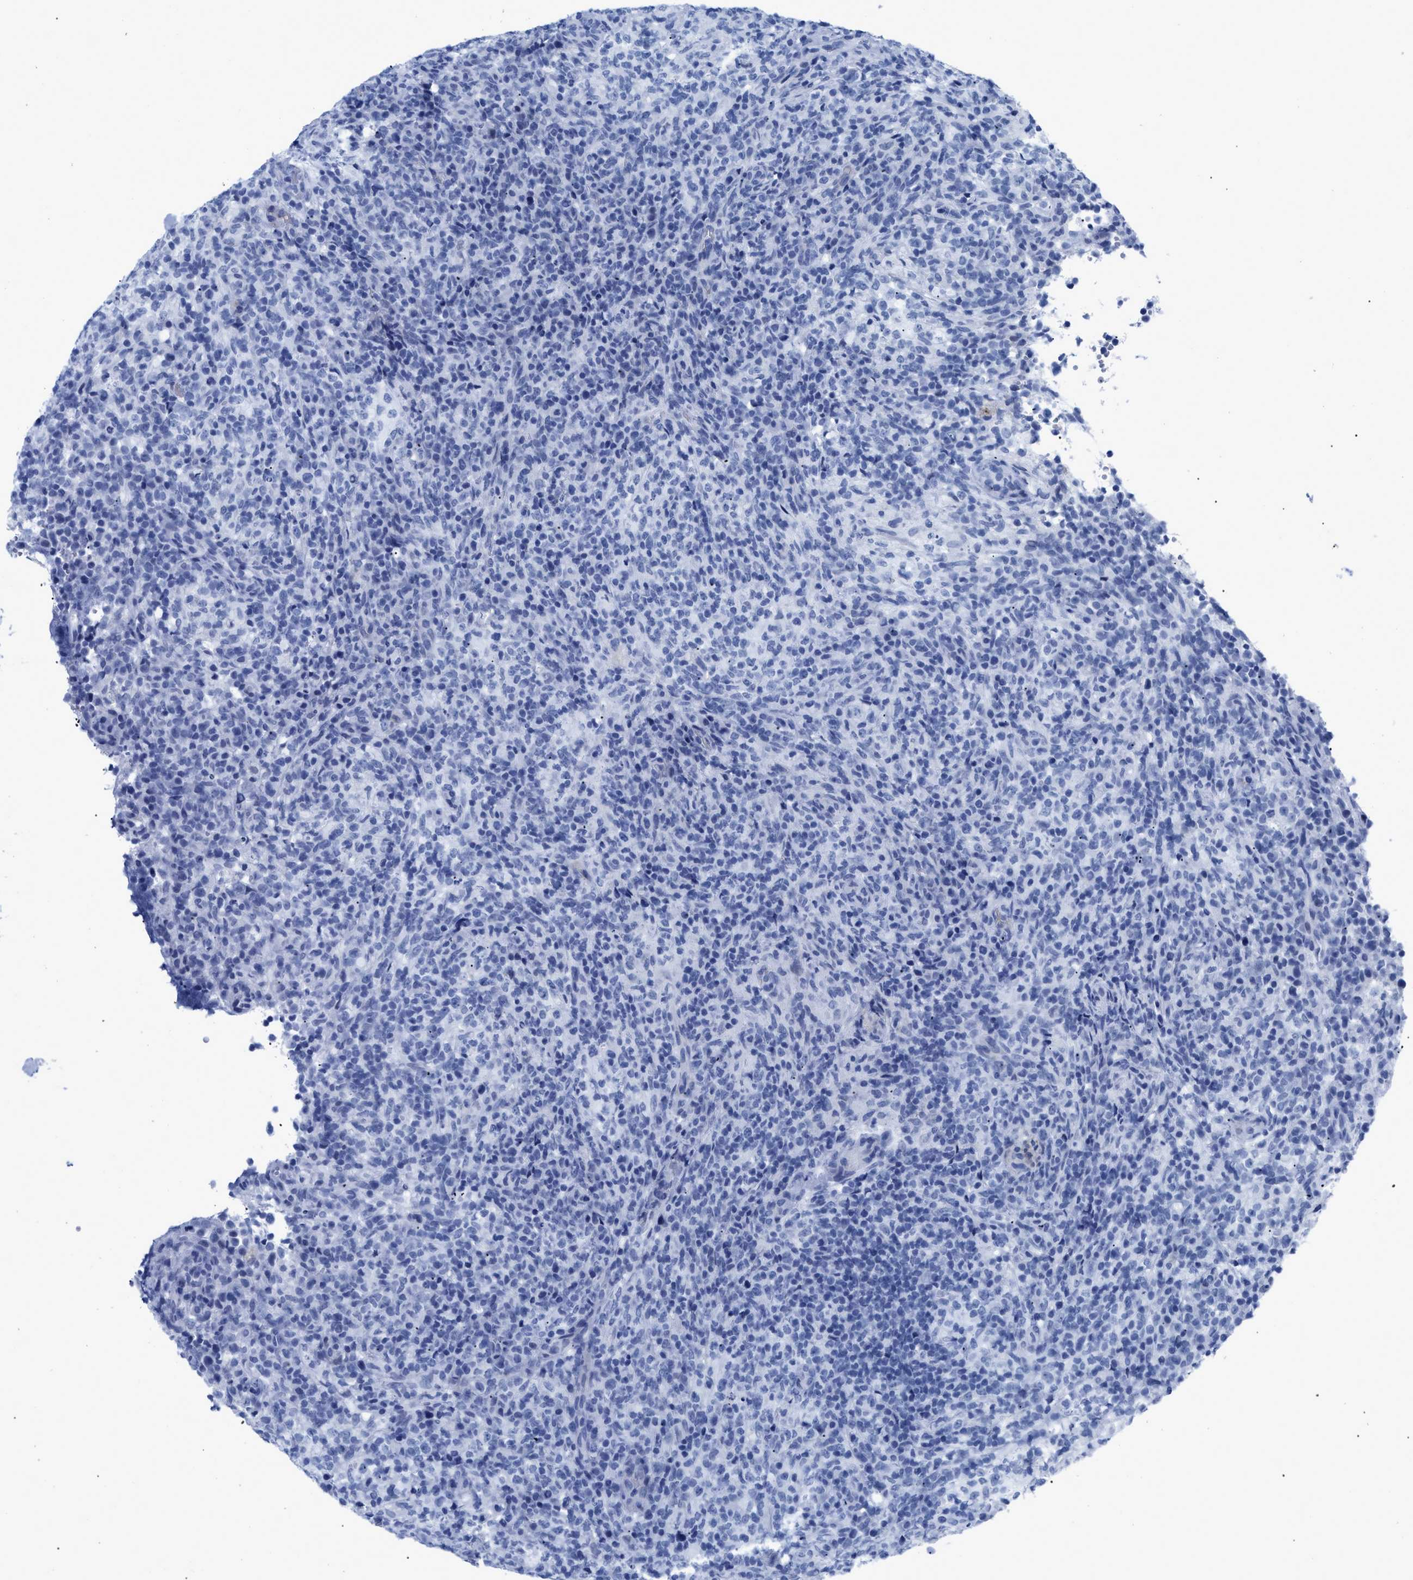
{"staining": {"intensity": "negative", "quantity": "none", "location": "none"}, "tissue": "lymphoma", "cell_type": "Tumor cells", "image_type": "cancer", "snomed": [{"axis": "morphology", "description": "Malignant lymphoma, non-Hodgkin's type, High grade"}, {"axis": "topography", "description": "Lymph node"}], "caption": "A histopathology image of lymphoma stained for a protein exhibits no brown staining in tumor cells. (Brightfield microscopy of DAB (3,3'-diaminobenzidine) immunohistochemistry at high magnification).", "gene": "DUSP26", "patient": {"sex": "female", "age": 76}}